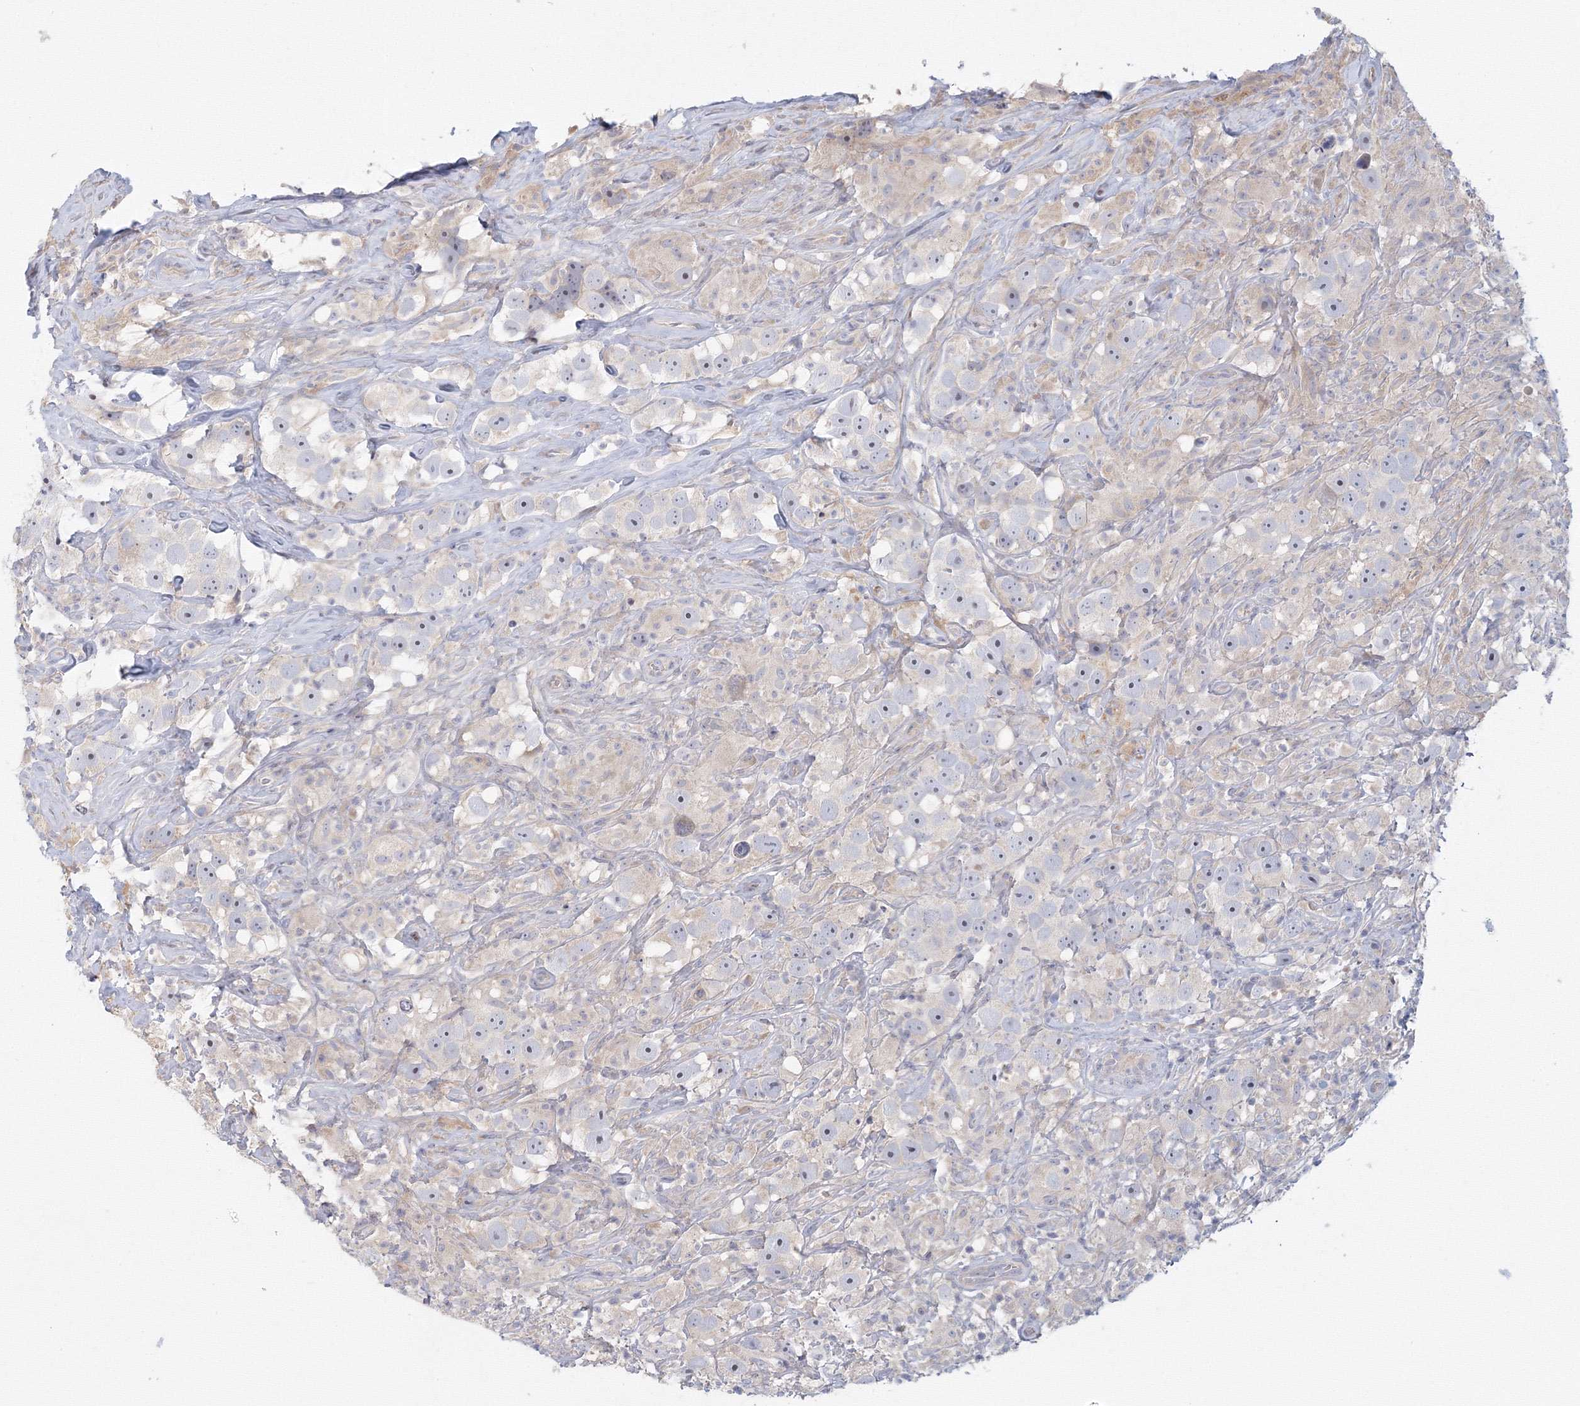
{"staining": {"intensity": "negative", "quantity": "none", "location": "none"}, "tissue": "testis cancer", "cell_type": "Tumor cells", "image_type": "cancer", "snomed": [{"axis": "morphology", "description": "Seminoma, NOS"}, {"axis": "topography", "description": "Testis"}], "caption": "Tumor cells show no significant positivity in testis cancer (seminoma).", "gene": "TACC2", "patient": {"sex": "male", "age": 49}}